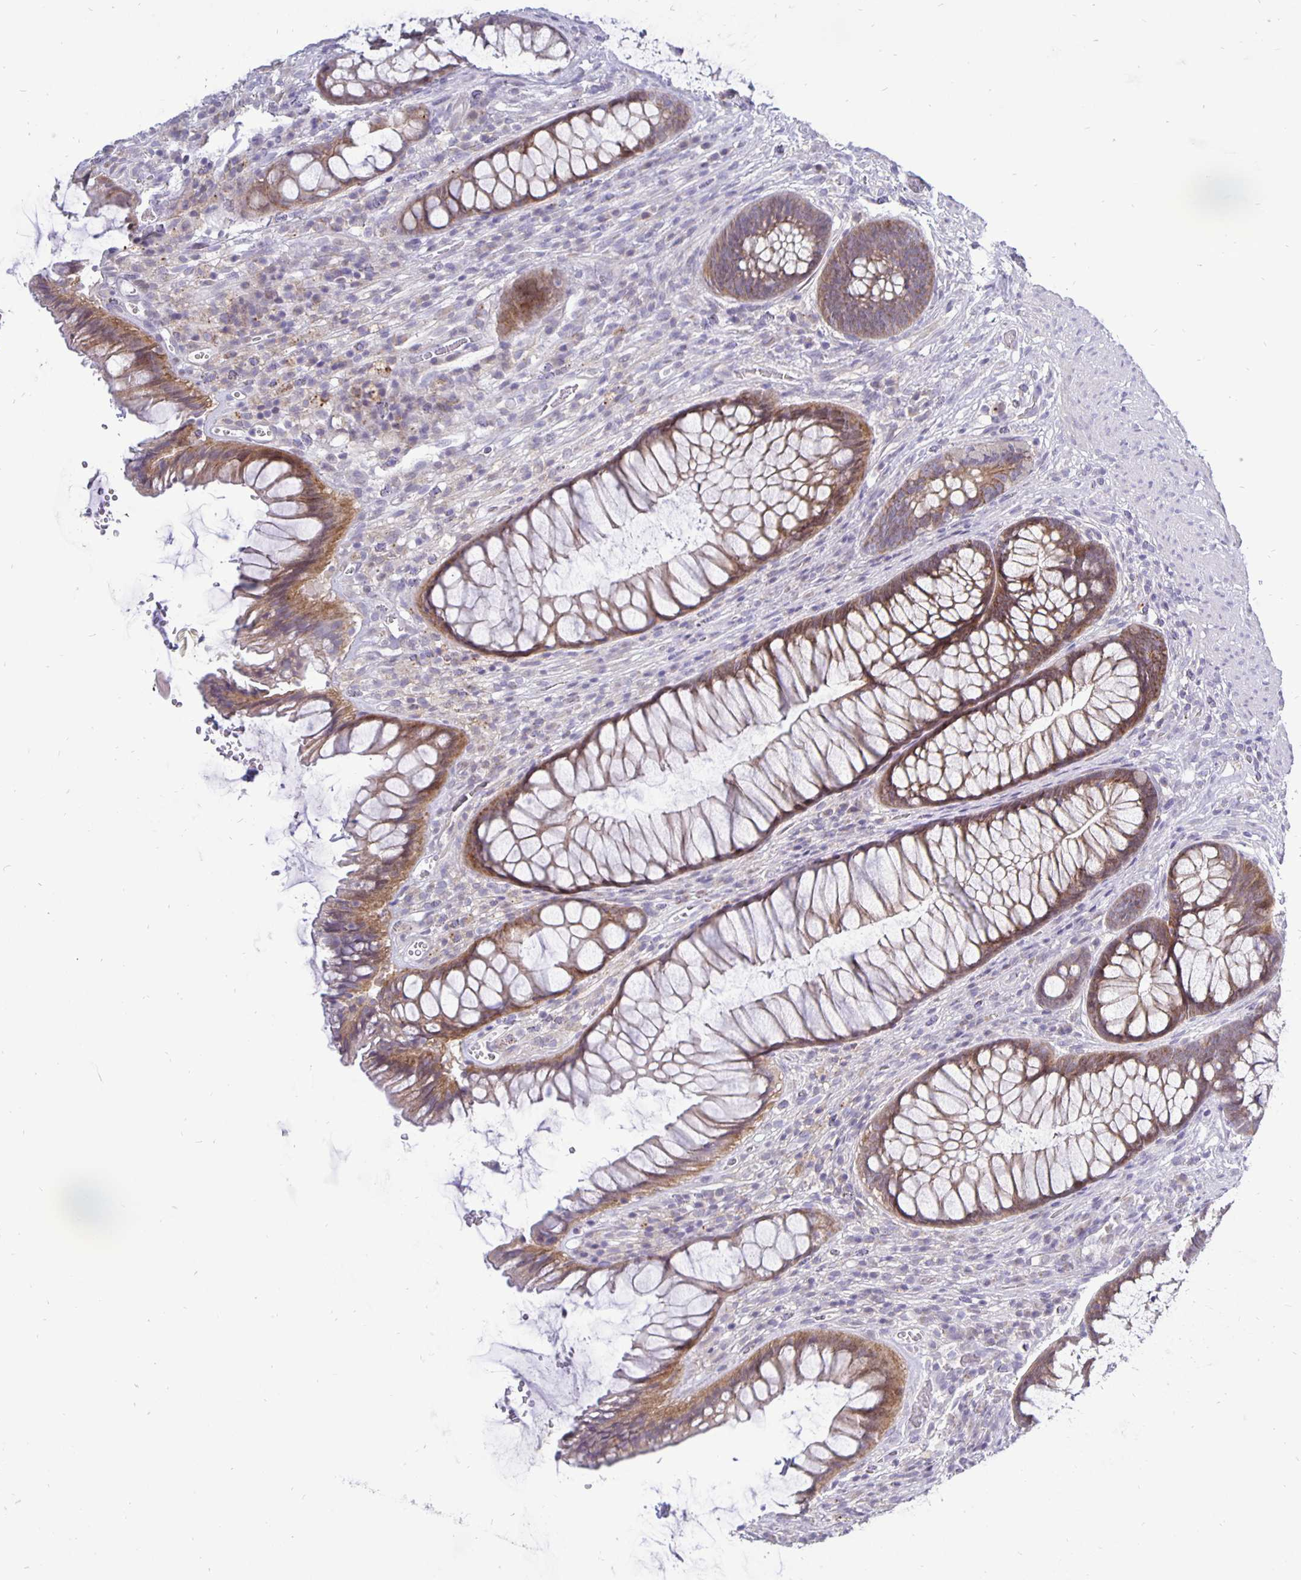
{"staining": {"intensity": "moderate", "quantity": ">75%", "location": "cytoplasmic/membranous"}, "tissue": "rectum", "cell_type": "Glandular cells", "image_type": "normal", "snomed": [{"axis": "morphology", "description": "Normal tissue, NOS"}, {"axis": "topography", "description": "Rectum"}], "caption": "Rectum stained with a brown dye exhibits moderate cytoplasmic/membranous positive staining in approximately >75% of glandular cells.", "gene": "ERBB2", "patient": {"sex": "male", "age": 53}}